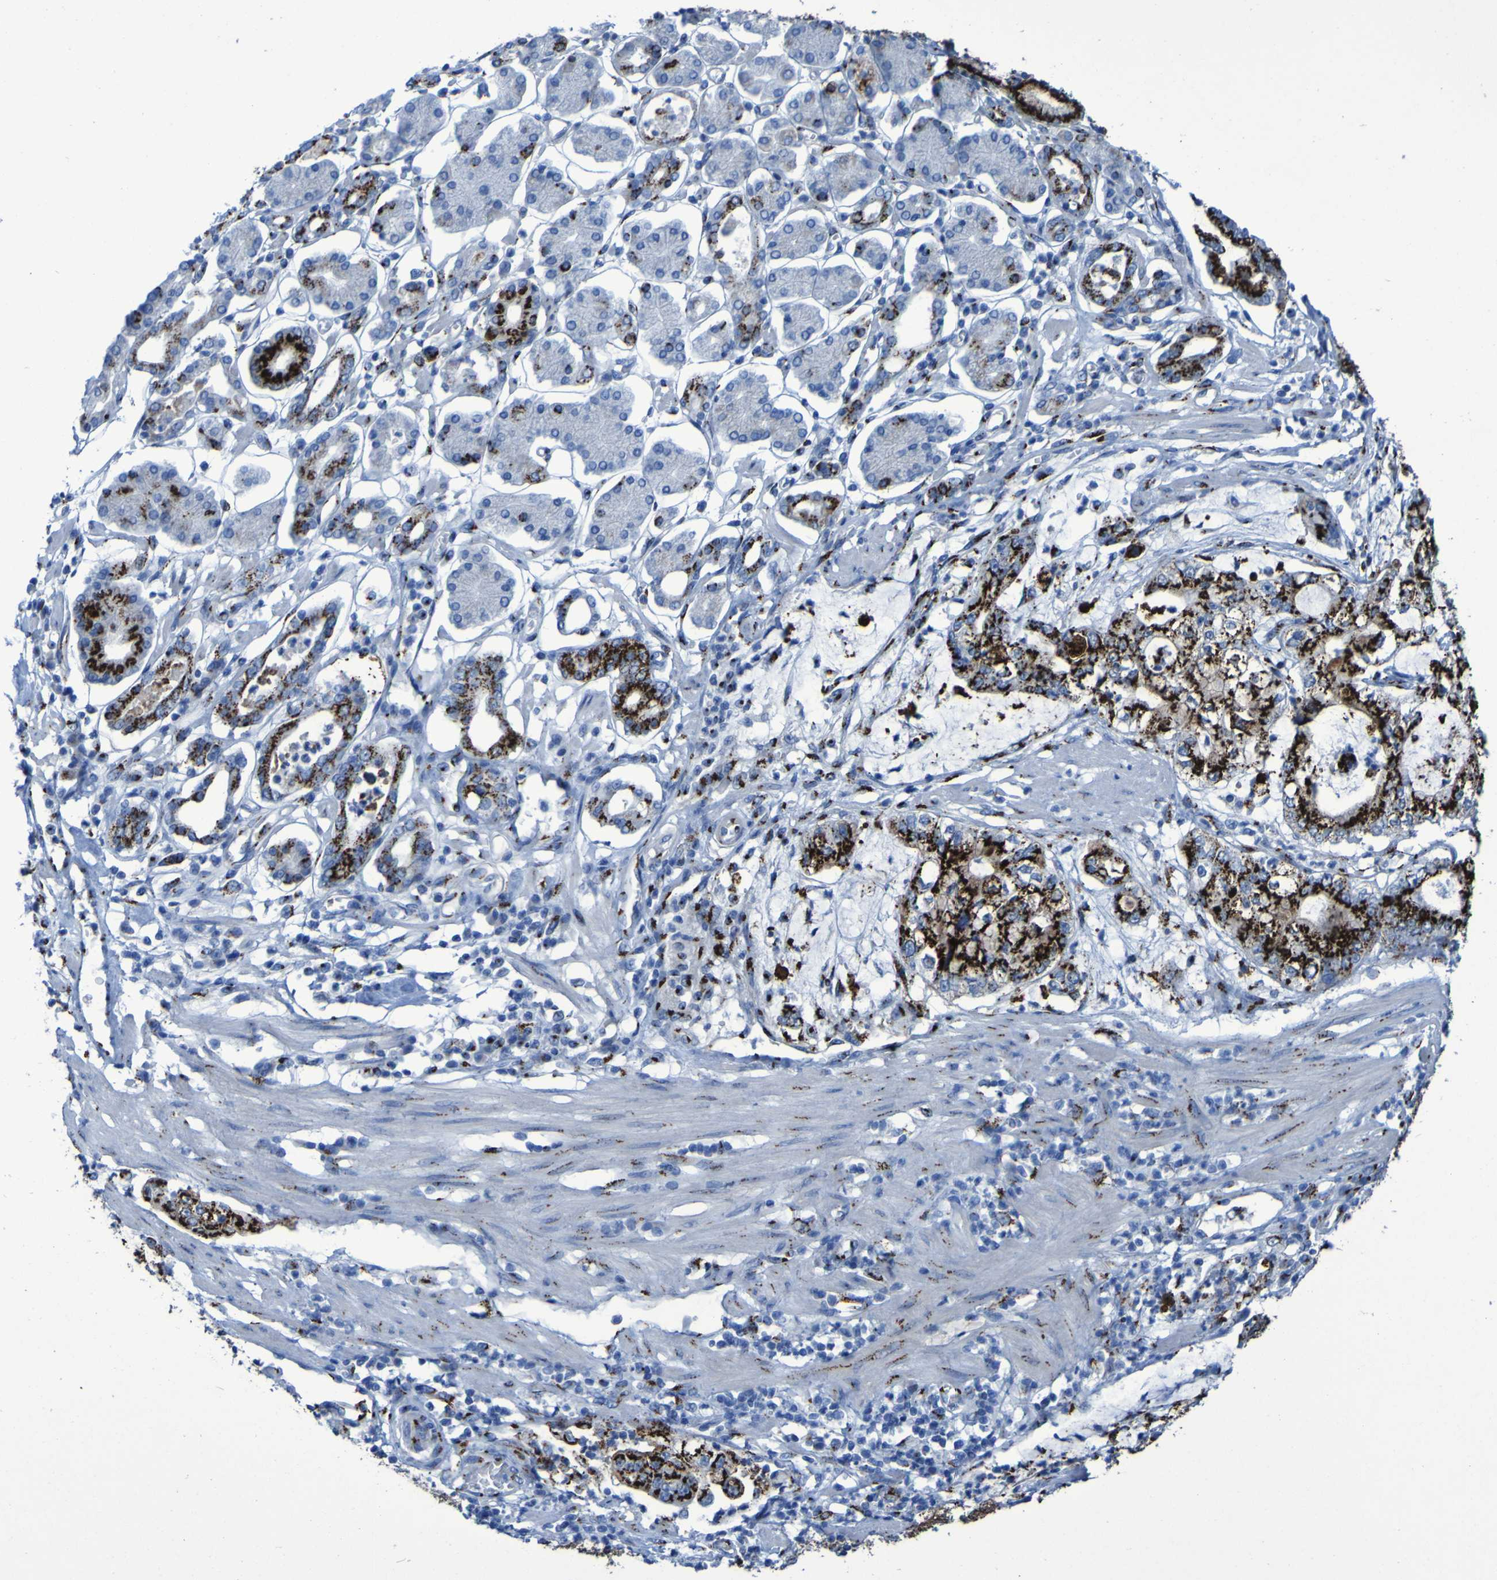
{"staining": {"intensity": "strong", "quantity": ">75%", "location": "cytoplasmic/membranous"}, "tissue": "stomach cancer", "cell_type": "Tumor cells", "image_type": "cancer", "snomed": [{"axis": "morphology", "description": "Adenocarcinoma, NOS"}, {"axis": "topography", "description": "Stomach"}], "caption": "DAB (3,3'-diaminobenzidine) immunohistochemical staining of human stomach adenocarcinoma shows strong cytoplasmic/membranous protein expression in approximately >75% of tumor cells.", "gene": "GOLM1", "patient": {"sex": "male", "age": 76}}